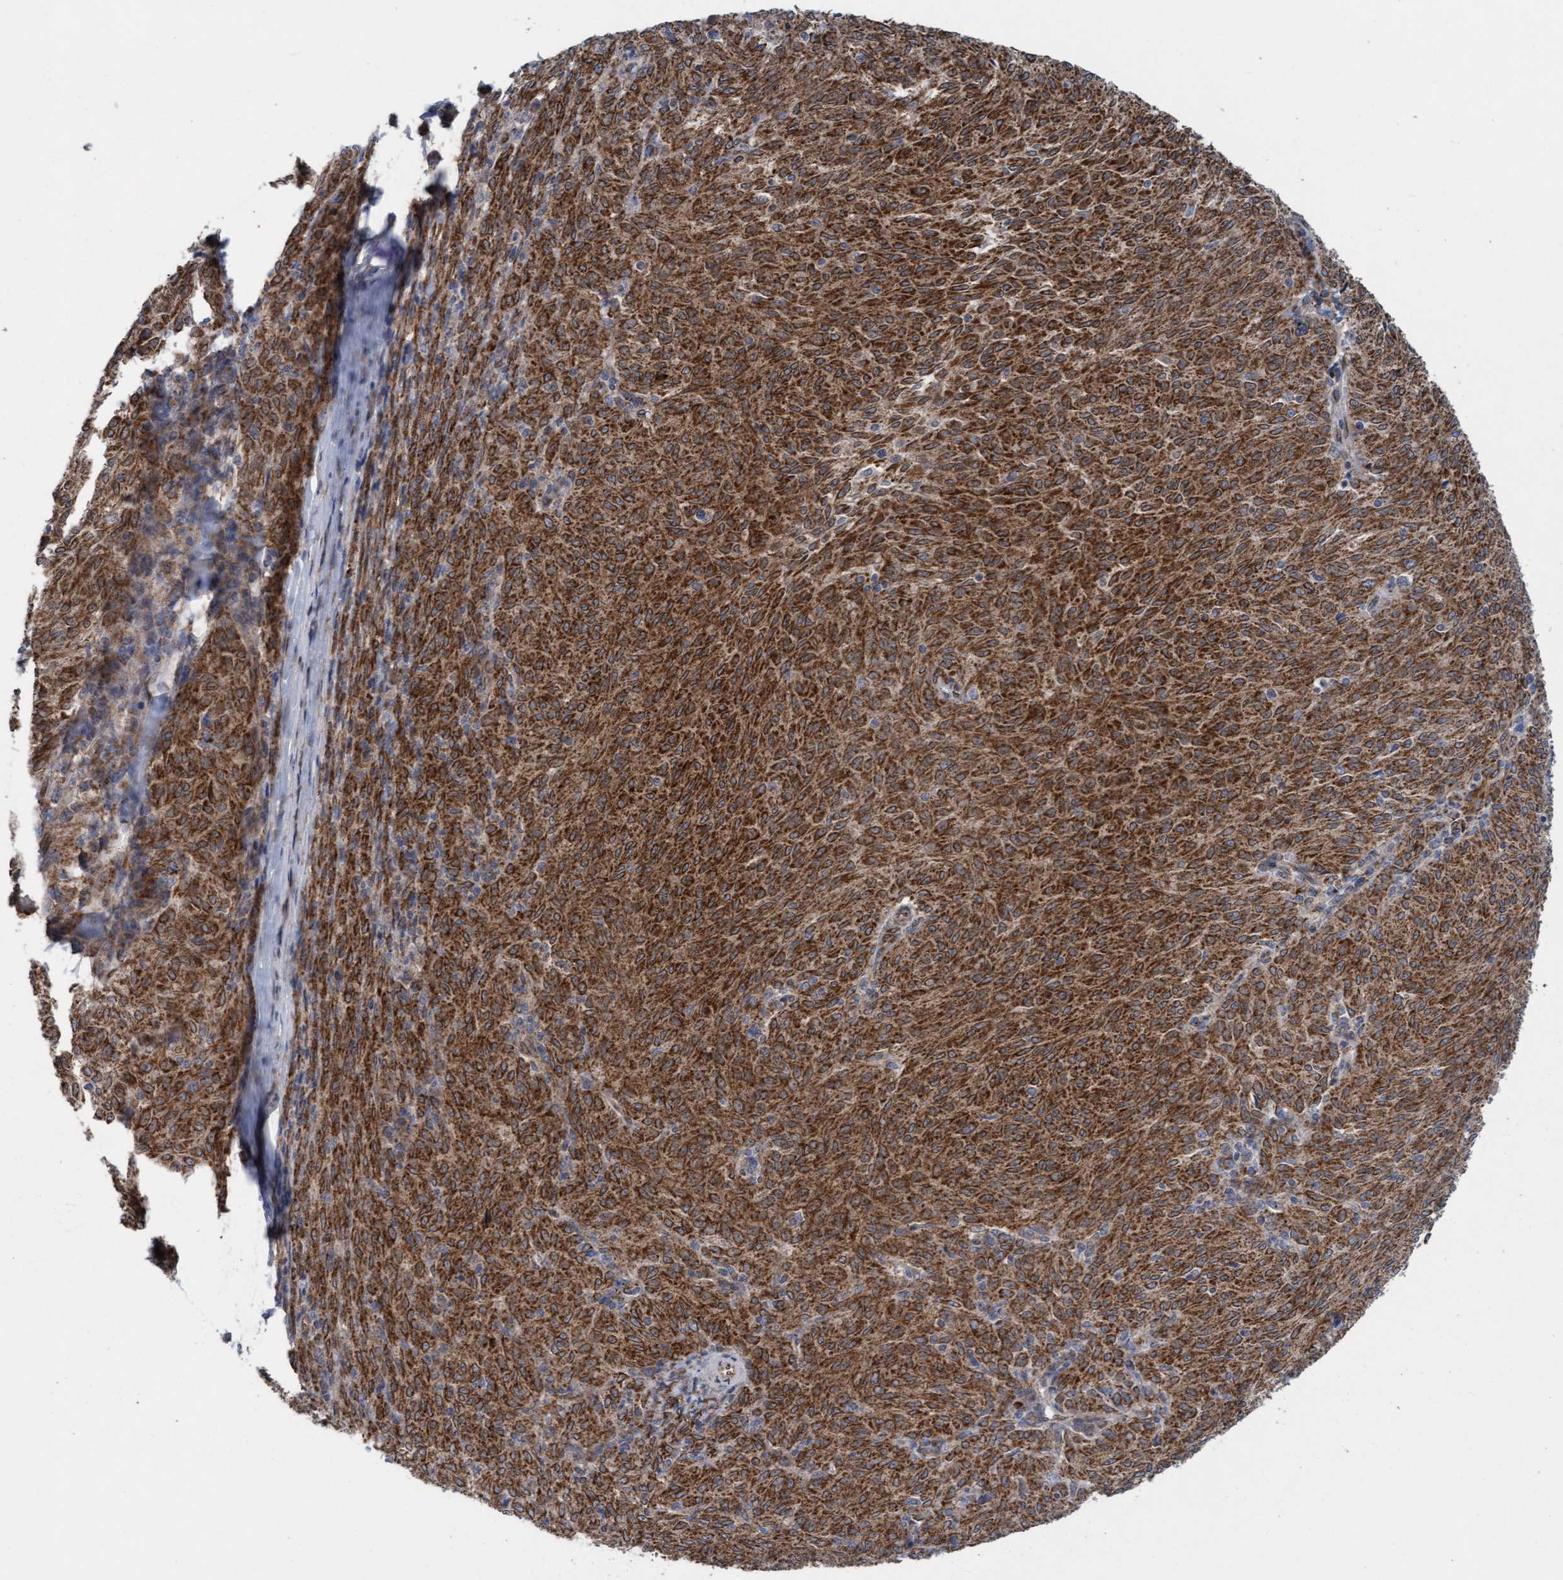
{"staining": {"intensity": "strong", "quantity": ">75%", "location": "cytoplasmic/membranous"}, "tissue": "melanoma", "cell_type": "Tumor cells", "image_type": "cancer", "snomed": [{"axis": "morphology", "description": "Malignant melanoma, NOS"}, {"axis": "topography", "description": "Skin"}], "caption": "Melanoma stained for a protein (brown) exhibits strong cytoplasmic/membranous positive staining in about >75% of tumor cells.", "gene": "MRPS23", "patient": {"sex": "female", "age": 72}}